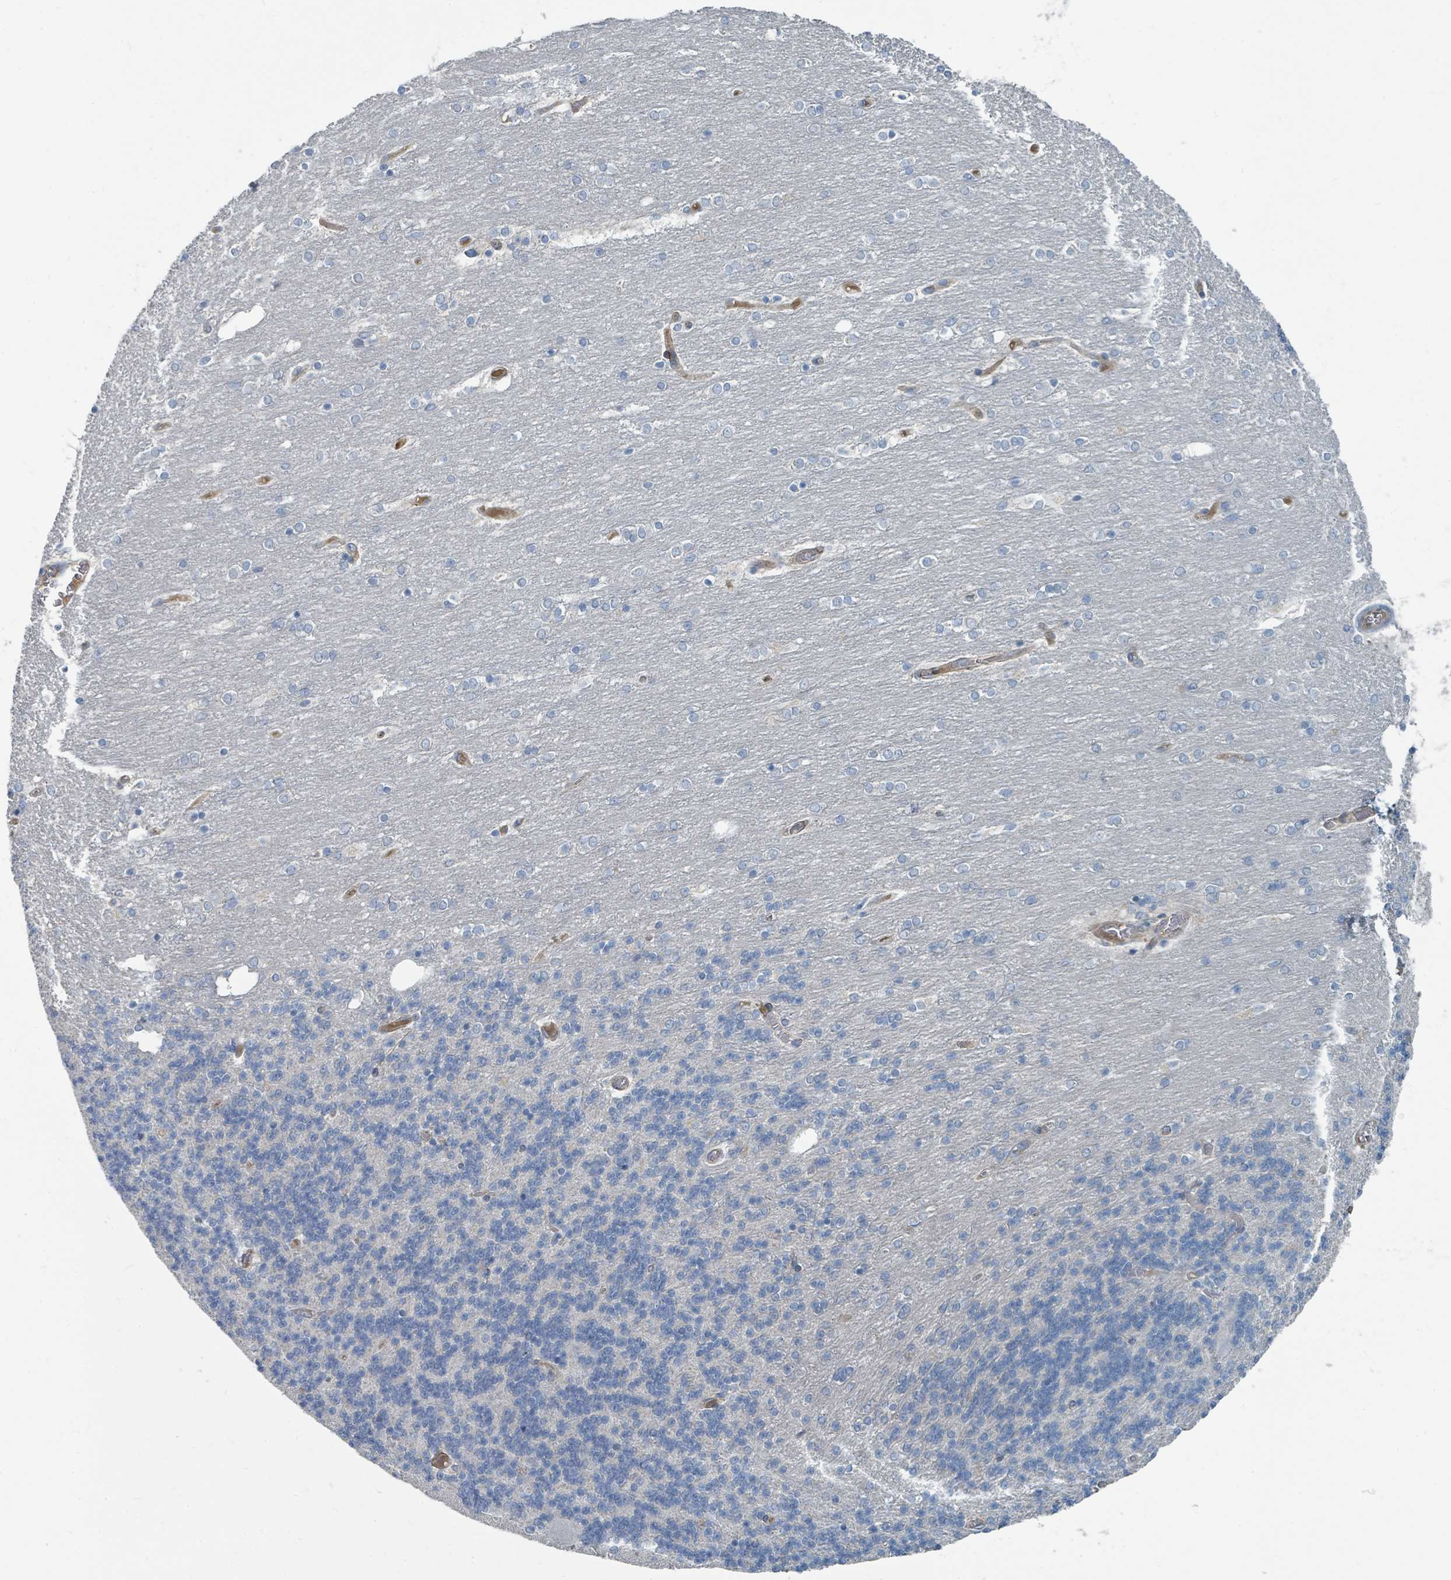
{"staining": {"intensity": "negative", "quantity": "none", "location": "none"}, "tissue": "cerebellum", "cell_type": "Cells in granular layer", "image_type": "normal", "snomed": [{"axis": "morphology", "description": "Normal tissue, NOS"}, {"axis": "topography", "description": "Cerebellum"}], "caption": "This is a photomicrograph of IHC staining of unremarkable cerebellum, which shows no expression in cells in granular layer. (DAB immunohistochemistry (IHC), high magnification).", "gene": "SLC44A5", "patient": {"sex": "female", "age": 54}}